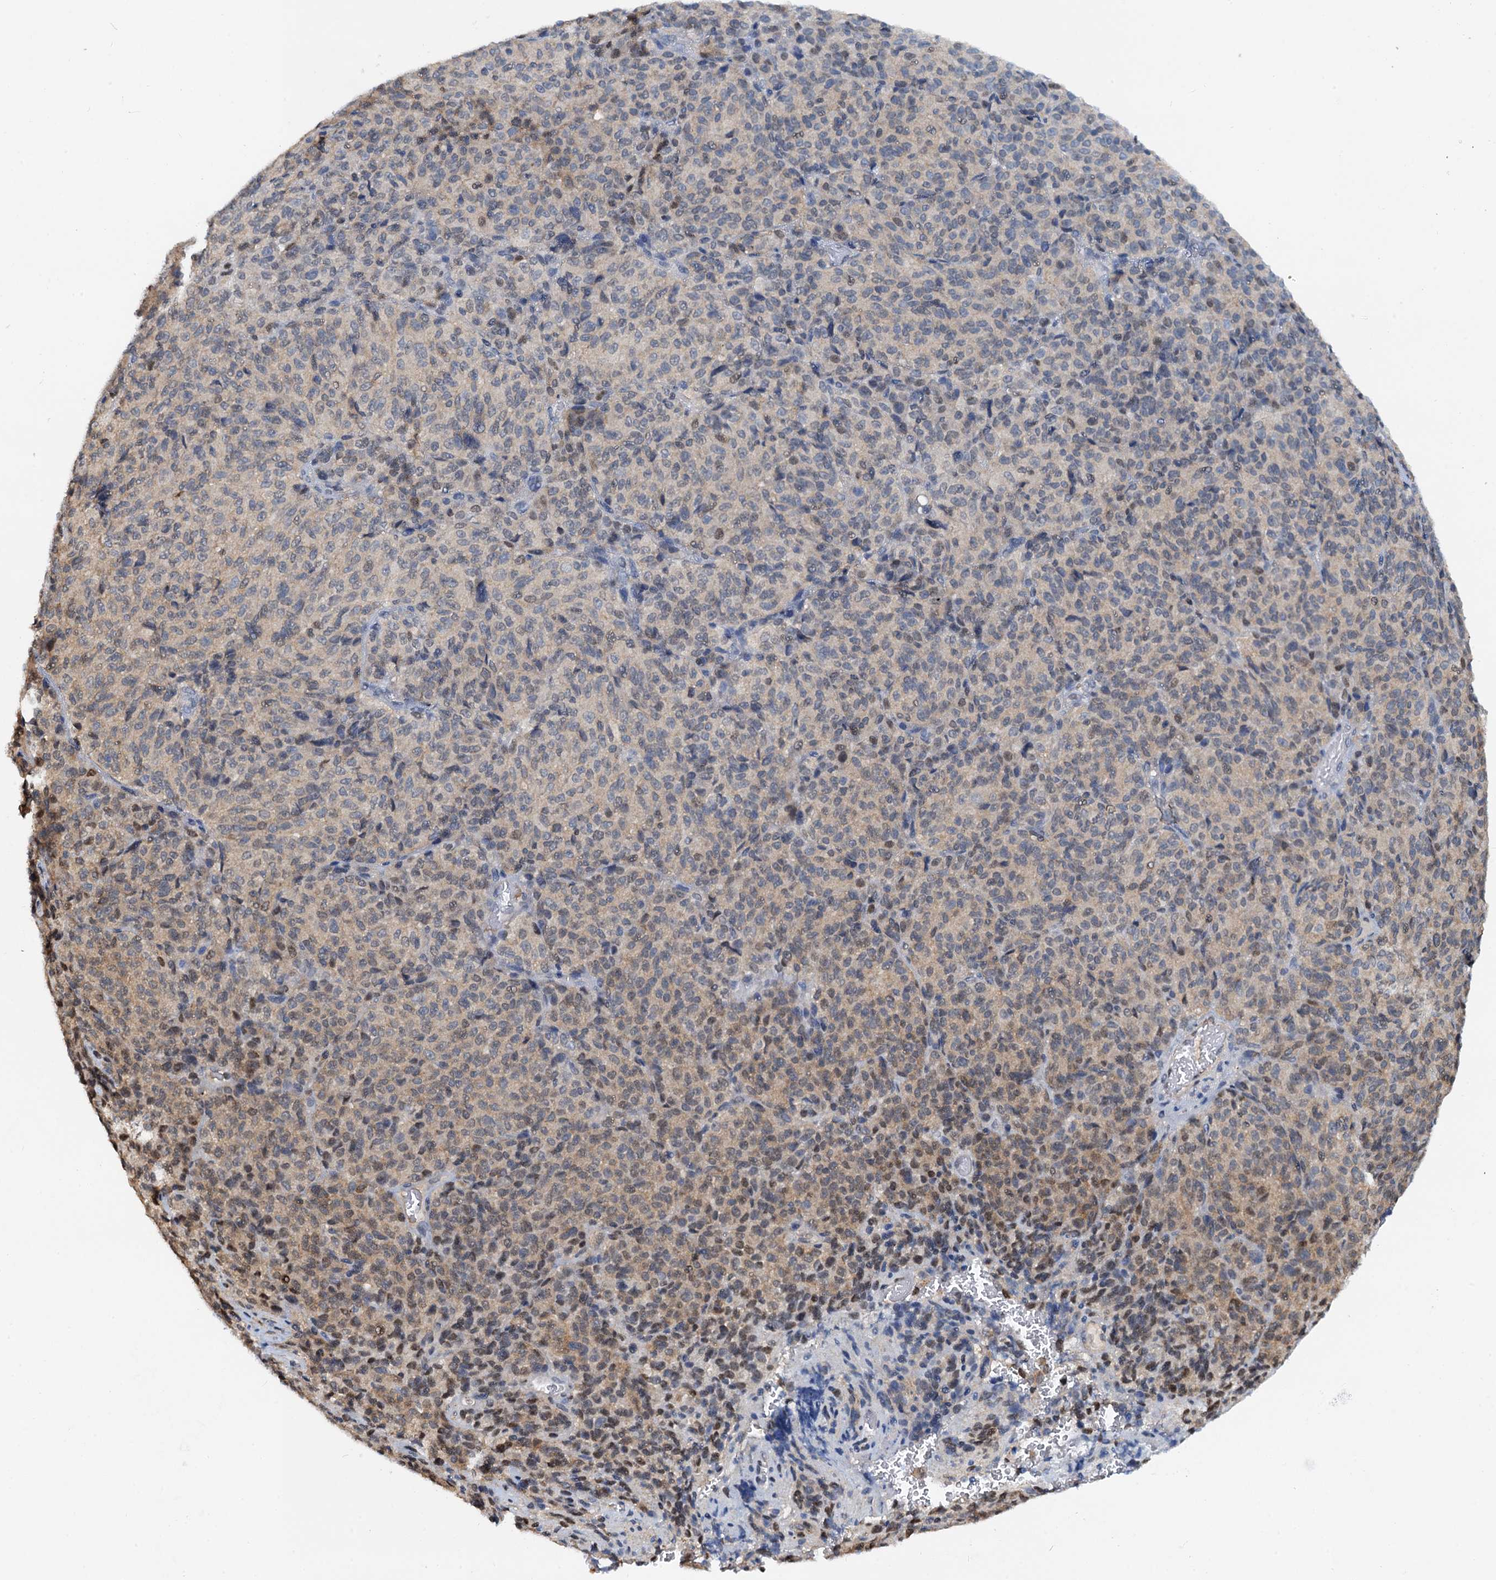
{"staining": {"intensity": "moderate", "quantity": "<25%", "location": "nuclear"}, "tissue": "melanoma", "cell_type": "Tumor cells", "image_type": "cancer", "snomed": [{"axis": "morphology", "description": "Malignant melanoma, Metastatic site"}, {"axis": "topography", "description": "Brain"}], "caption": "Malignant melanoma (metastatic site) stained for a protein (brown) displays moderate nuclear positive positivity in about <25% of tumor cells.", "gene": "PTGES3", "patient": {"sex": "female", "age": 56}}